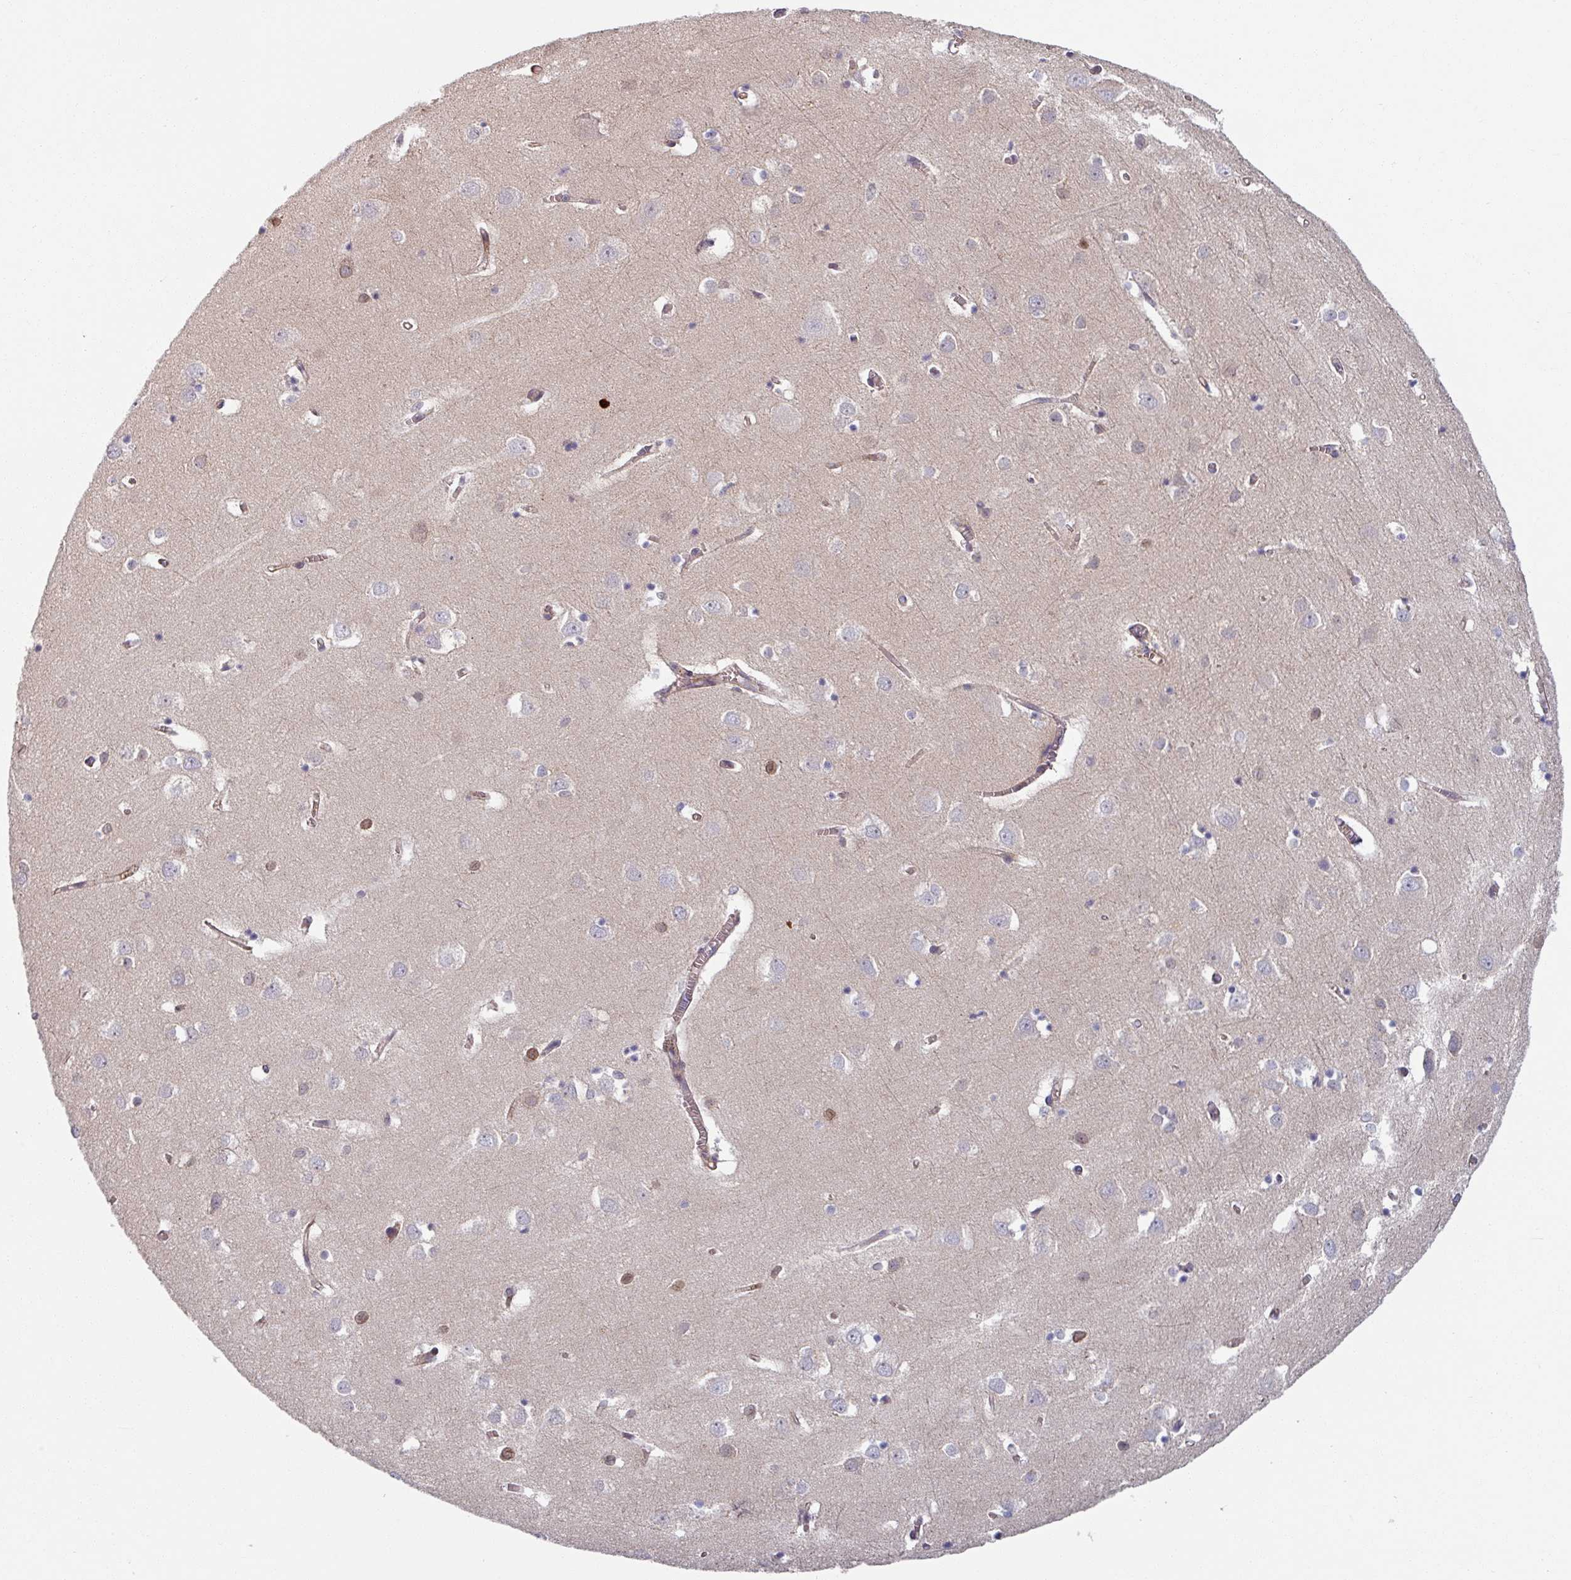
{"staining": {"intensity": "weak", "quantity": ">75%", "location": "cytoplasmic/membranous"}, "tissue": "cerebral cortex", "cell_type": "Endothelial cells", "image_type": "normal", "snomed": [{"axis": "morphology", "description": "Normal tissue, NOS"}, {"axis": "topography", "description": "Cerebral cortex"}], "caption": "A histopathology image of human cerebral cortex stained for a protein shows weak cytoplasmic/membranous brown staining in endothelial cells. The staining was performed using DAB, with brown indicating positive protein expression. Nuclei are stained blue with hematoxylin.", "gene": "C4BPB", "patient": {"sex": "male", "age": 70}}